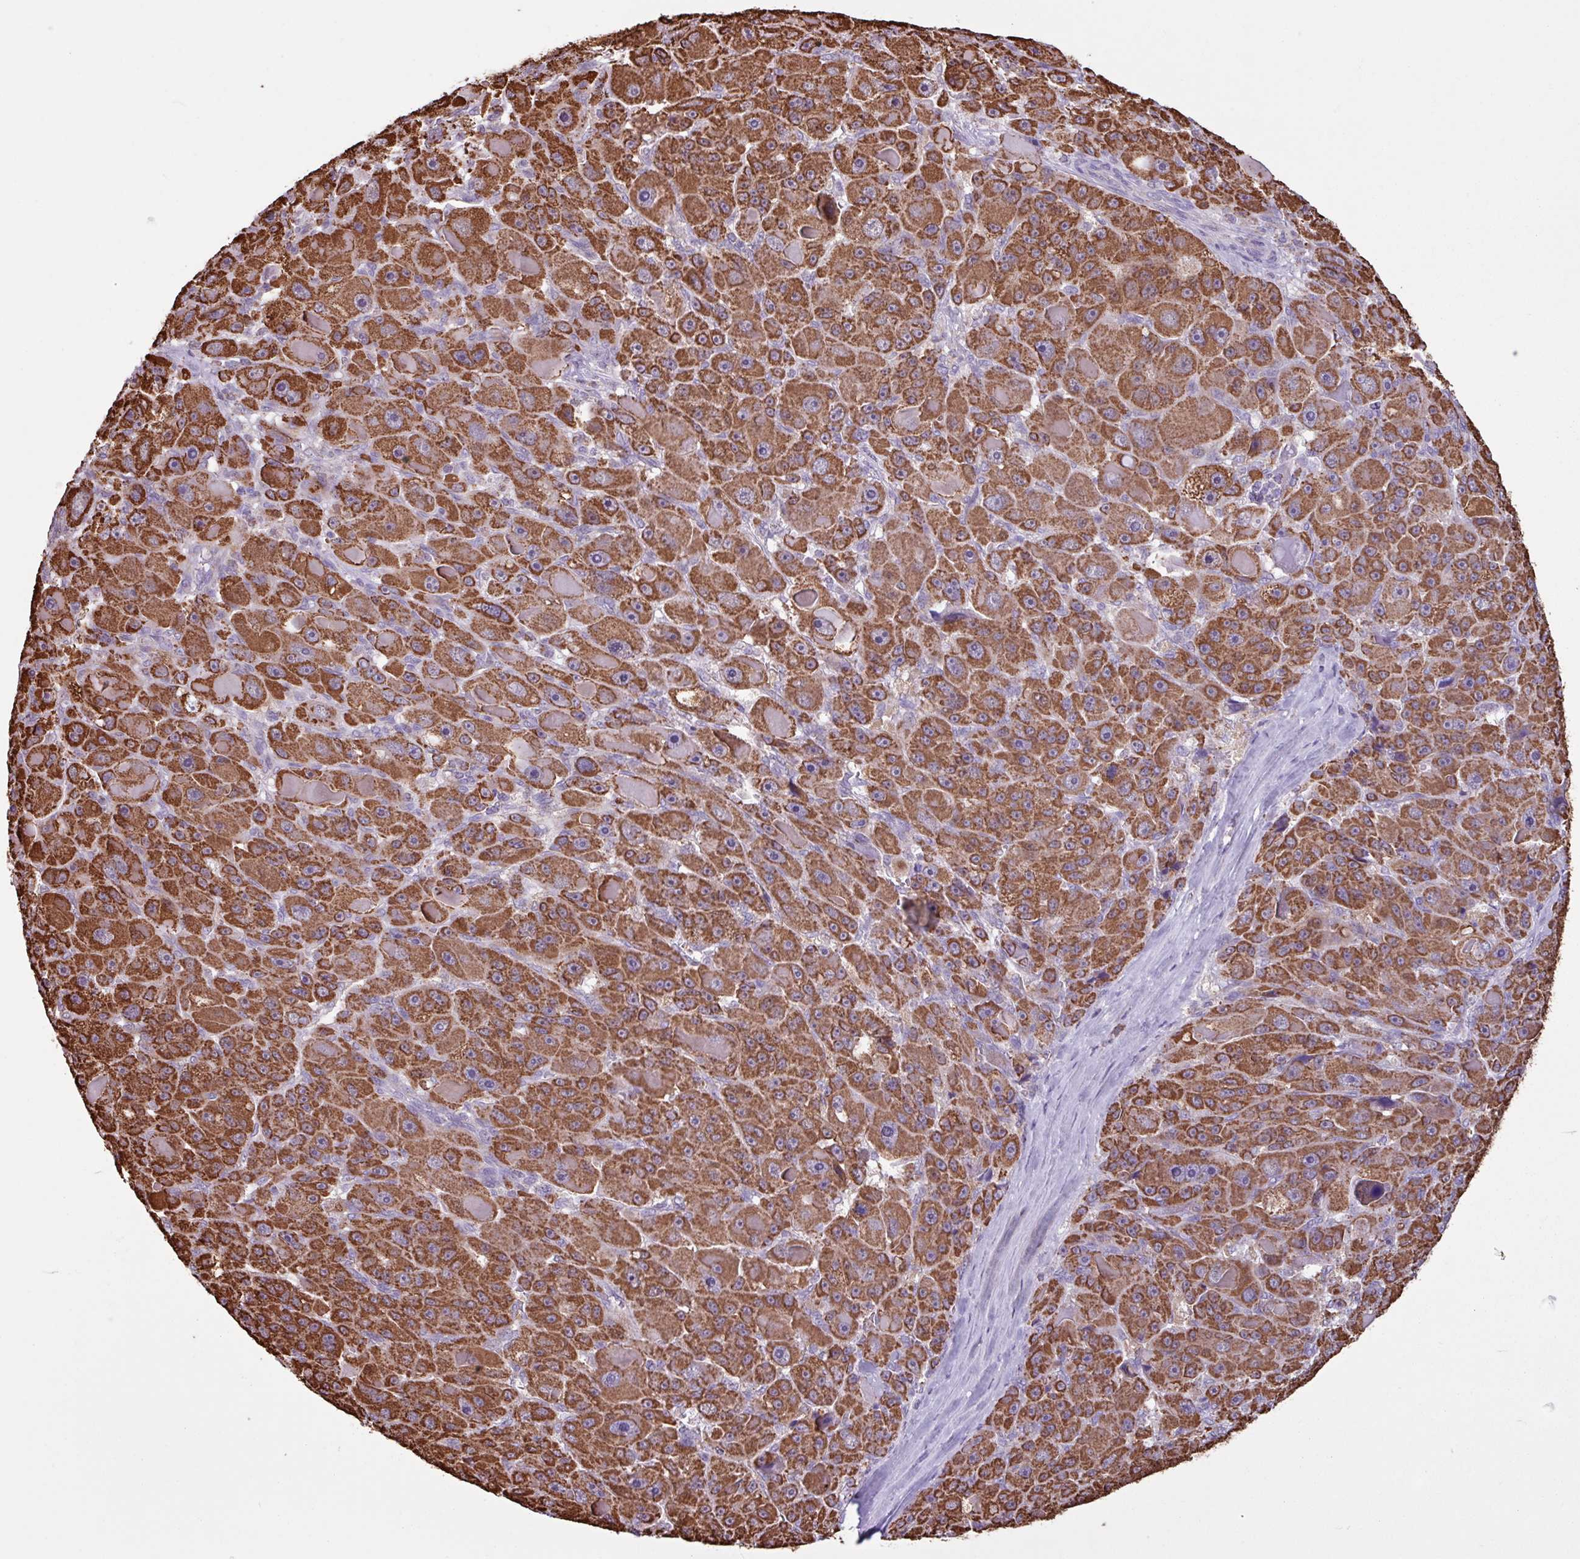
{"staining": {"intensity": "strong", "quantity": ">75%", "location": "cytoplasmic/membranous"}, "tissue": "liver cancer", "cell_type": "Tumor cells", "image_type": "cancer", "snomed": [{"axis": "morphology", "description": "Carcinoma, Hepatocellular, NOS"}, {"axis": "topography", "description": "Liver"}], "caption": "Protein staining exhibits strong cytoplasmic/membranous expression in about >75% of tumor cells in liver hepatocellular carcinoma.", "gene": "ALG8", "patient": {"sex": "male", "age": 76}}